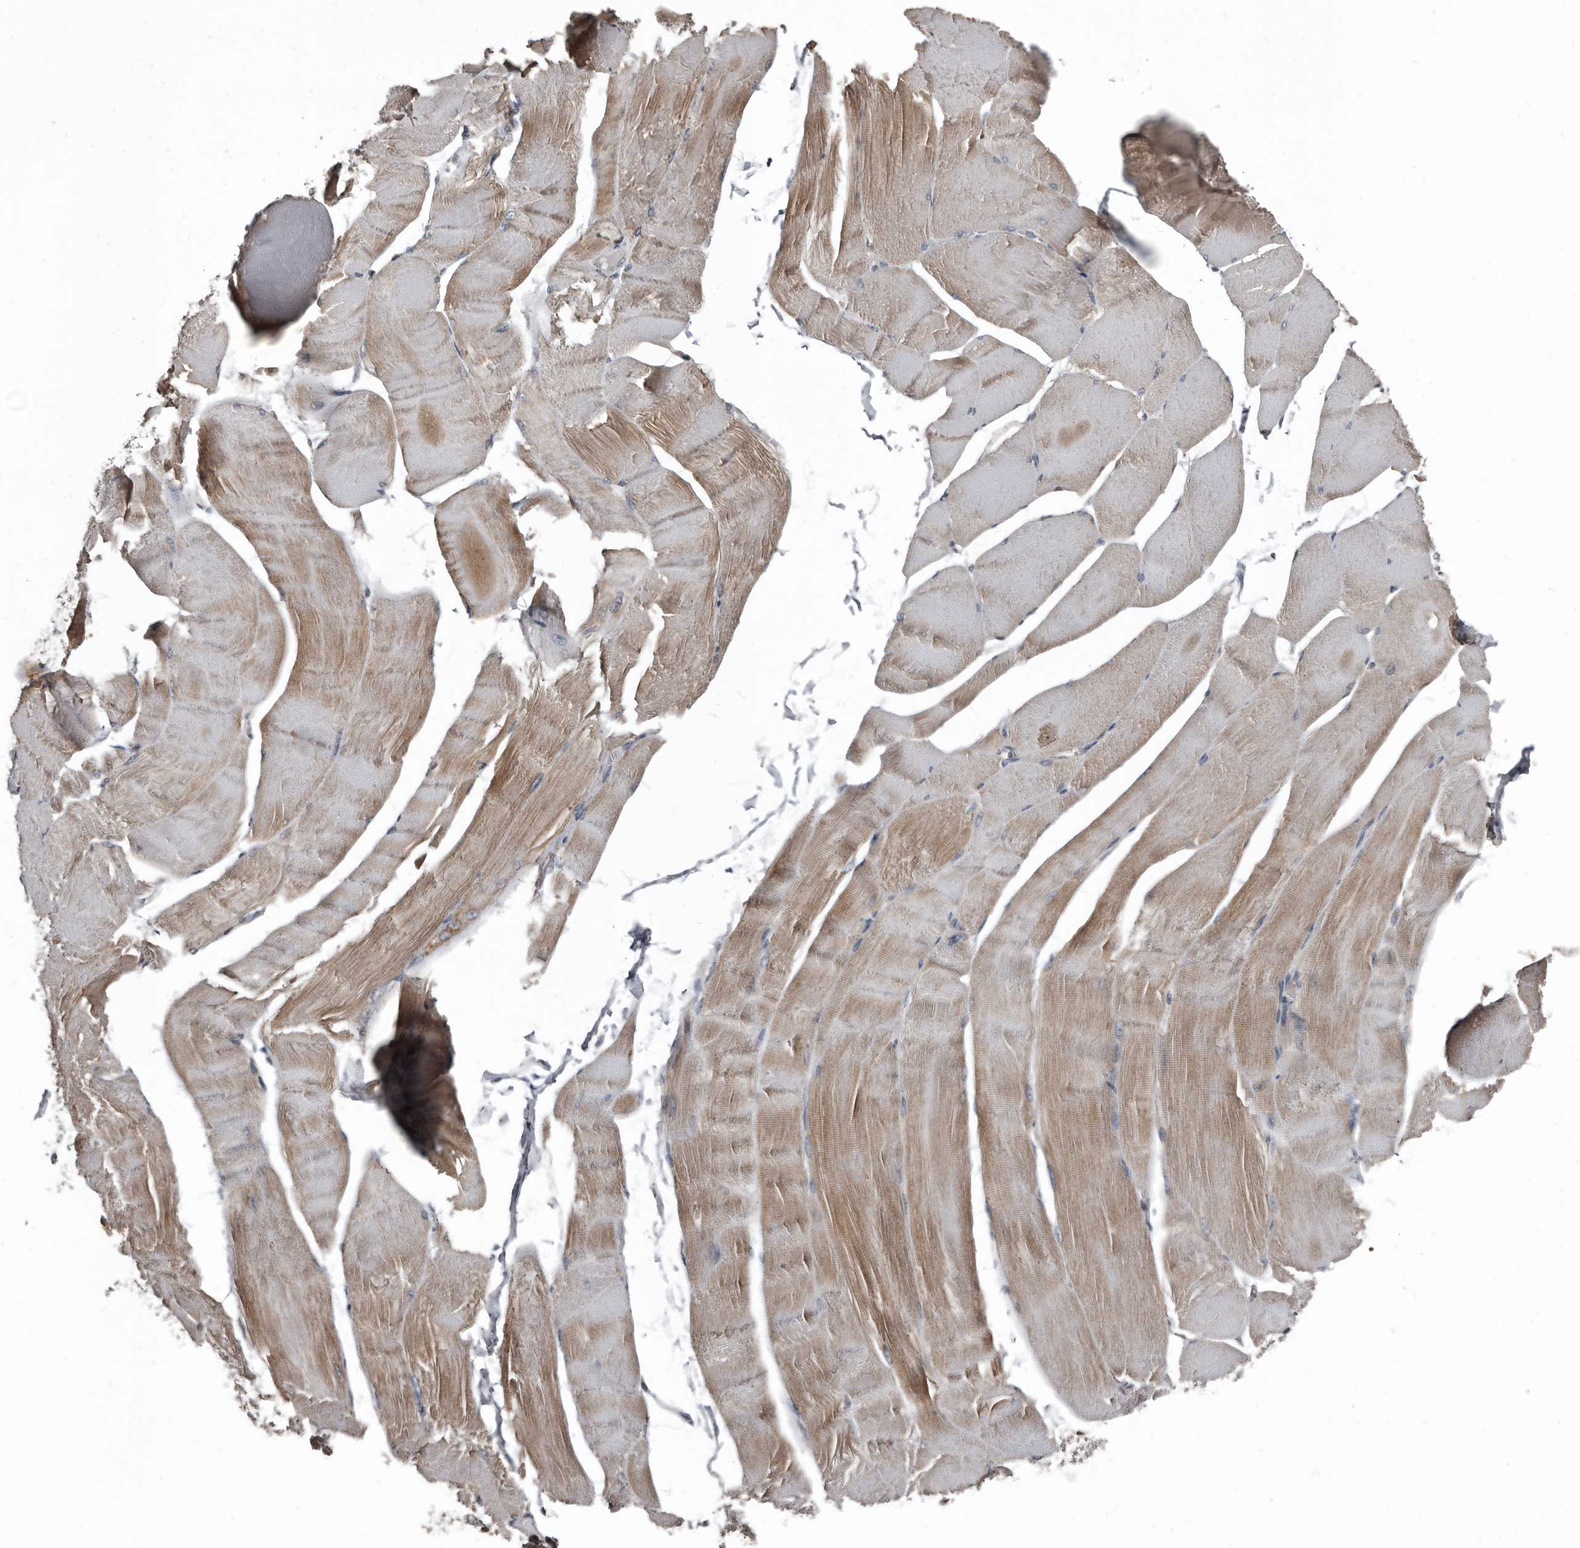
{"staining": {"intensity": "weak", "quantity": "25%-75%", "location": "cytoplasmic/membranous"}, "tissue": "skeletal muscle", "cell_type": "Myocytes", "image_type": "normal", "snomed": [{"axis": "morphology", "description": "Normal tissue, NOS"}, {"axis": "morphology", "description": "Basal cell carcinoma"}, {"axis": "topography", "description": "Skeletal muscle"}], "caption": "The histopathology image shows immunohistochemical staining of normal skeletal muscle. There is weak cytoplasmic/membranous positivity is appreciated in approximately 25%-75% of myocytes.", "gene": "DHPS", "patient": {"sex": "female", "age": 64}}